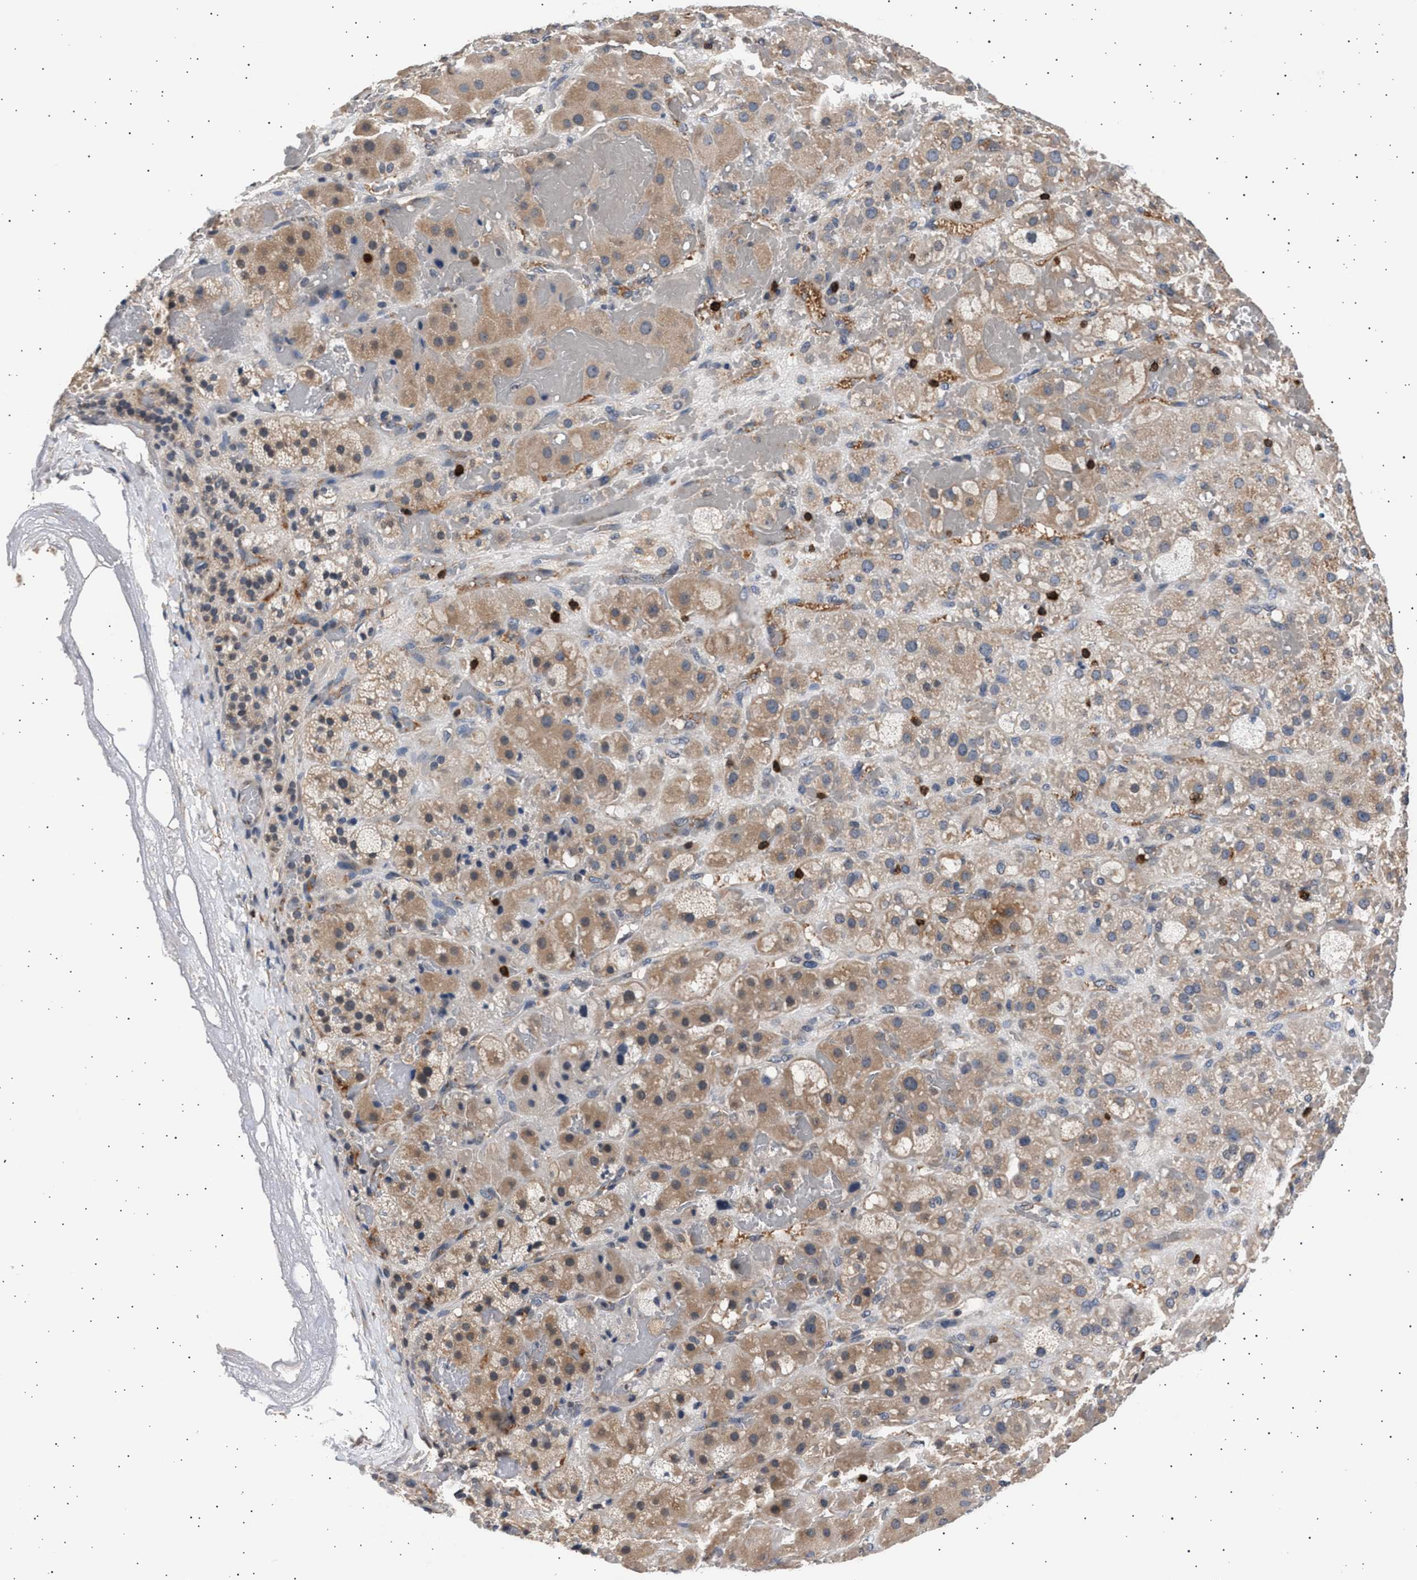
{"staining": {"intensity": "weak", "quantity": ">75%", "location": "cytoplasmic/membranous"}, "tissue": "adrenal gland", "cell_type": "Glandular cells", "image_type": "normal", "snomed": [{"axis": "morphology", "description": "Normal tissue, NOS"}, {"axis": "topography", "description": "Adrenal gland"}], "caption": "Brown immunohistochemical staining in benign human adrenal gland displays weak cytoplasmic/membranous expression in about >75% of glandular cells.", "gene": "GRAP2", "patient": {"sex": "female", "age": 47}}